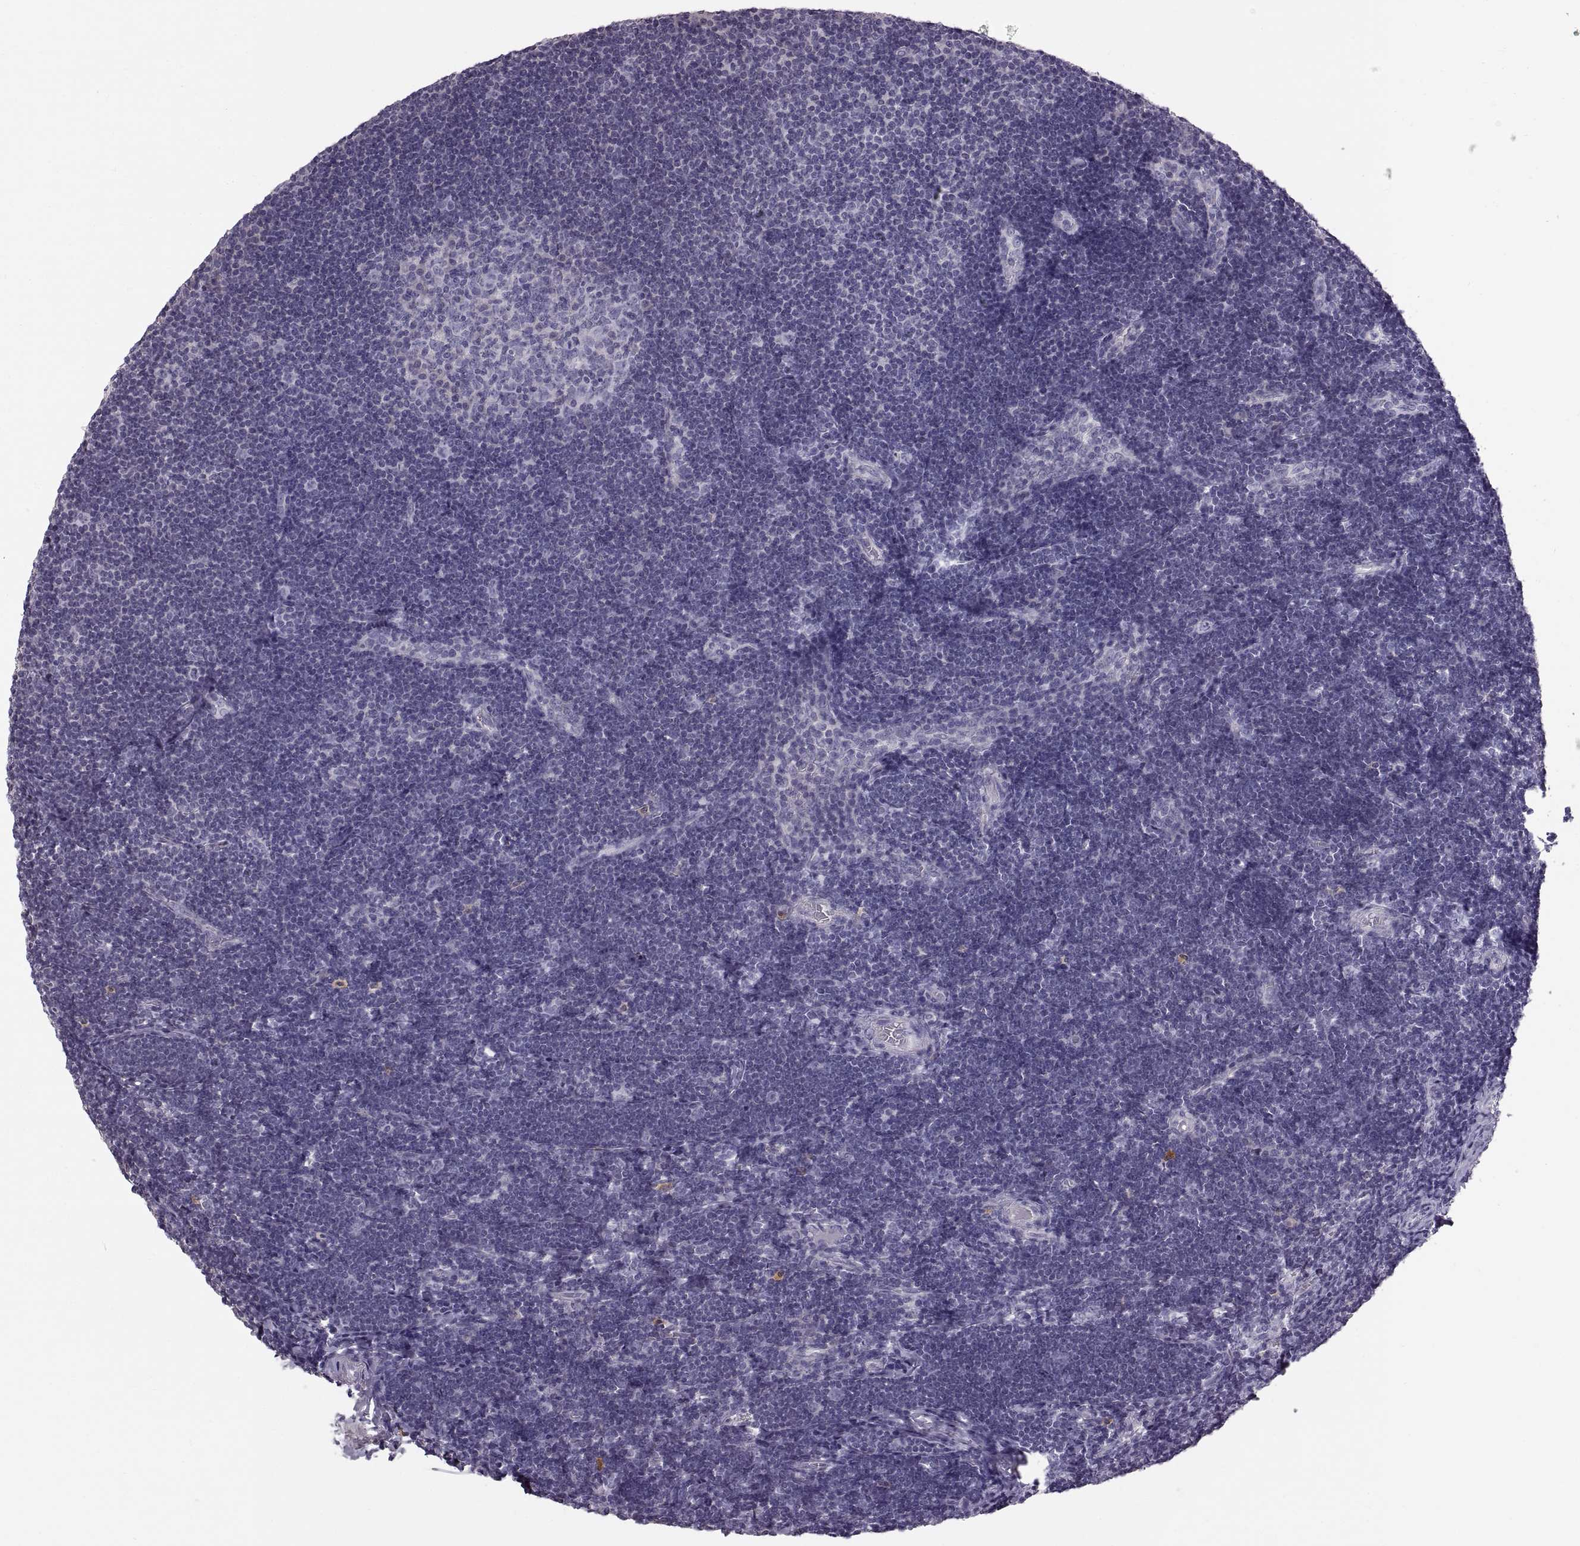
{"staining": {"intensity": "negative", "quantity": "none", "location": "none"}, "tissue": "tonsil", "cell_type": "Germinal center cells", "image_type": "normal", "snomed": [{"axis": "morphology", "description": "Normal tissue, NOS"}, {"axis": "topography", "description": "Tonsil"}], "caption": "A histopathology image of tonsil stained for a protein reveals no brown staining in germinal center cells. (IHC, brightfield microscopy, high magnification).", "gene": "WFDC8", "patient": {"sex": "female", "age": 13}}